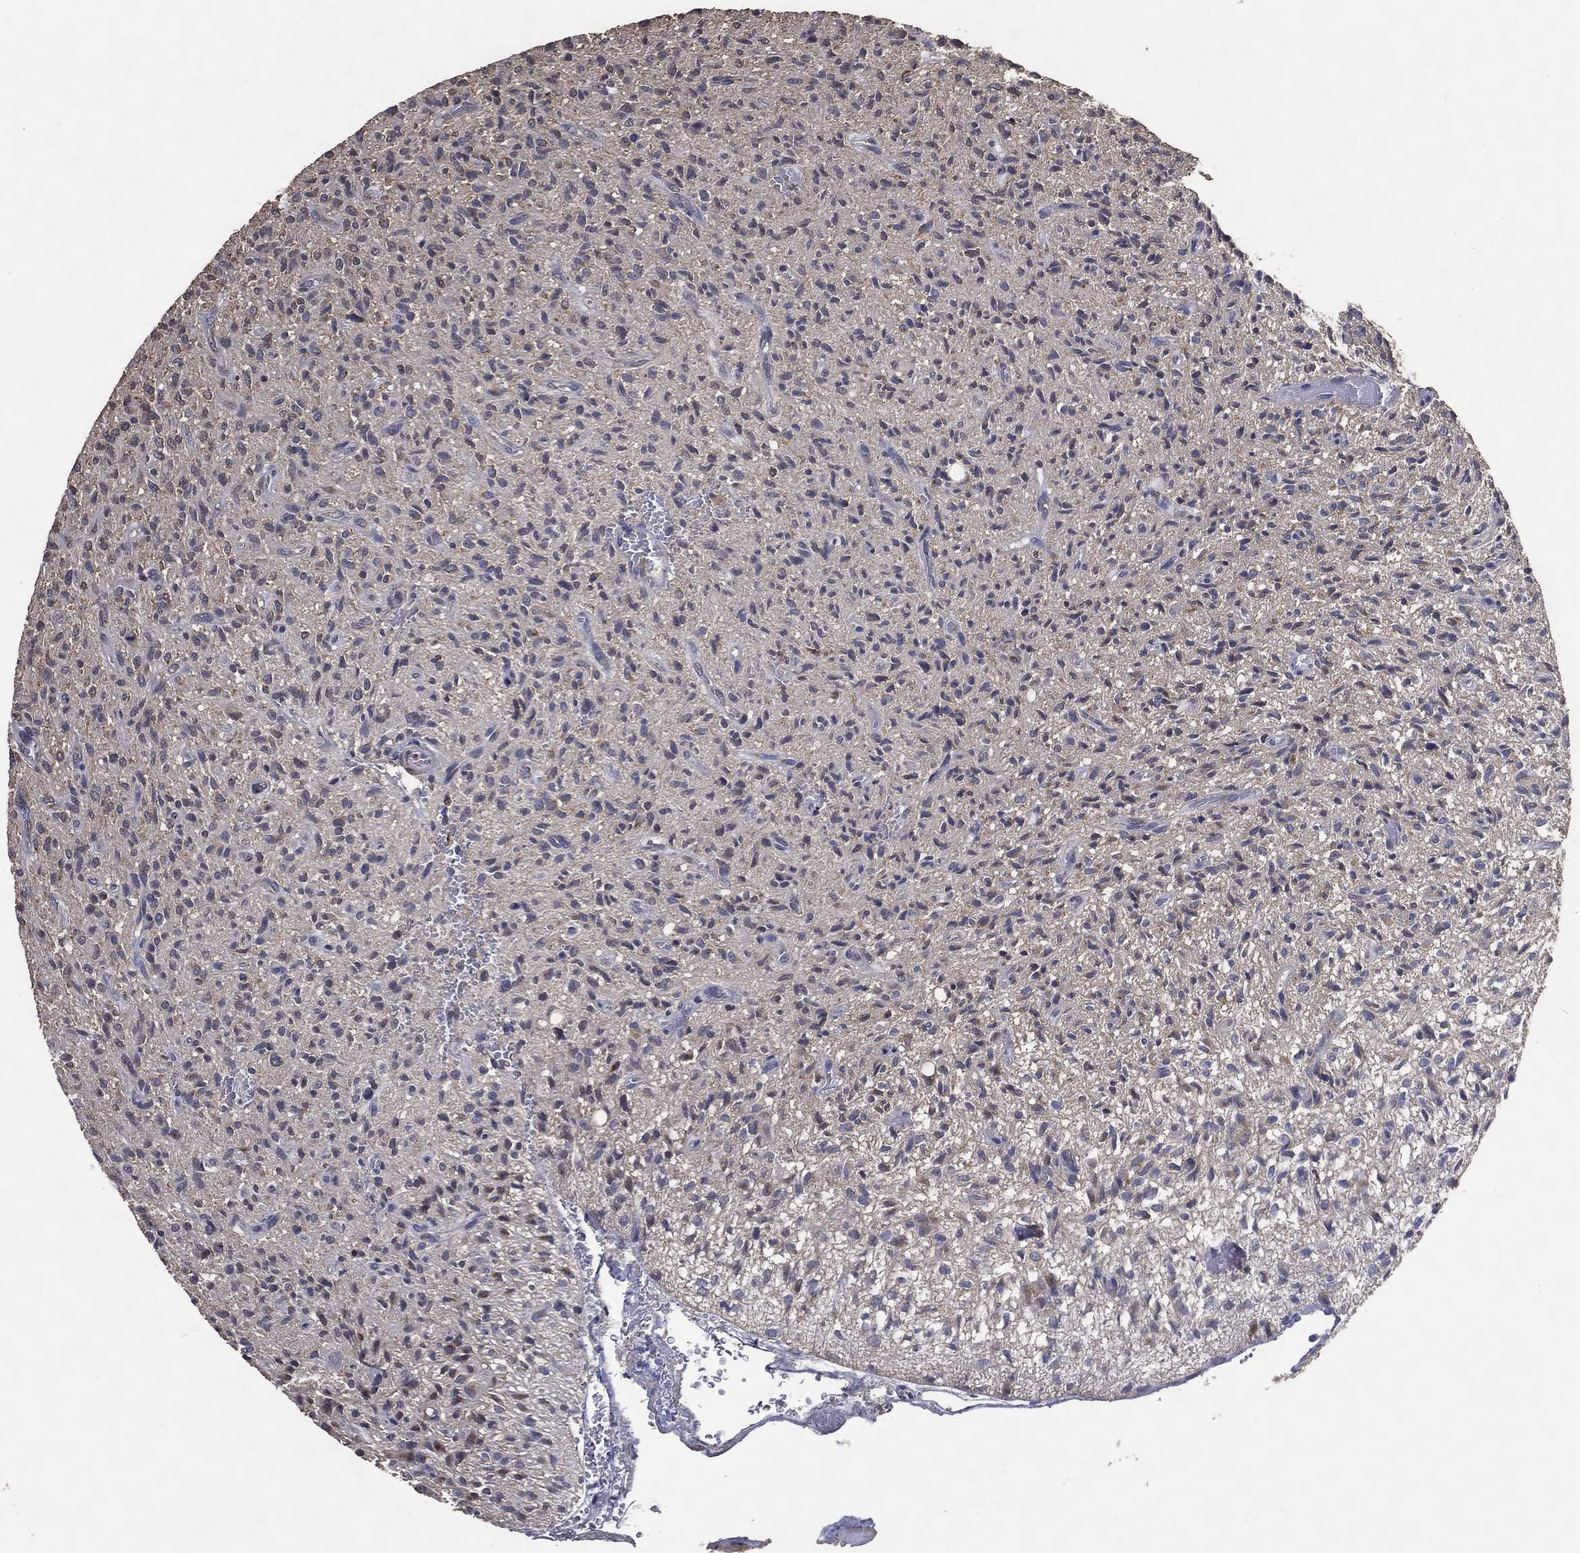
{"staining": {"intensity": "negative", "quantity": "none", "location": "none"}, "tissue": "glioma", "cell_type": "Tumor cells", "image_type": "cancer", "snomed": [{"axis": "morphology", "description": "Glioma, malignant, High grade"}, {"axis": "topography", "description": "Brain"}], "caption": "Tumor cells are negative for protein expression in human malignant high-grade glioma.", "gene": "GPR183", "patient": {"sex": "male", "age": 64}}